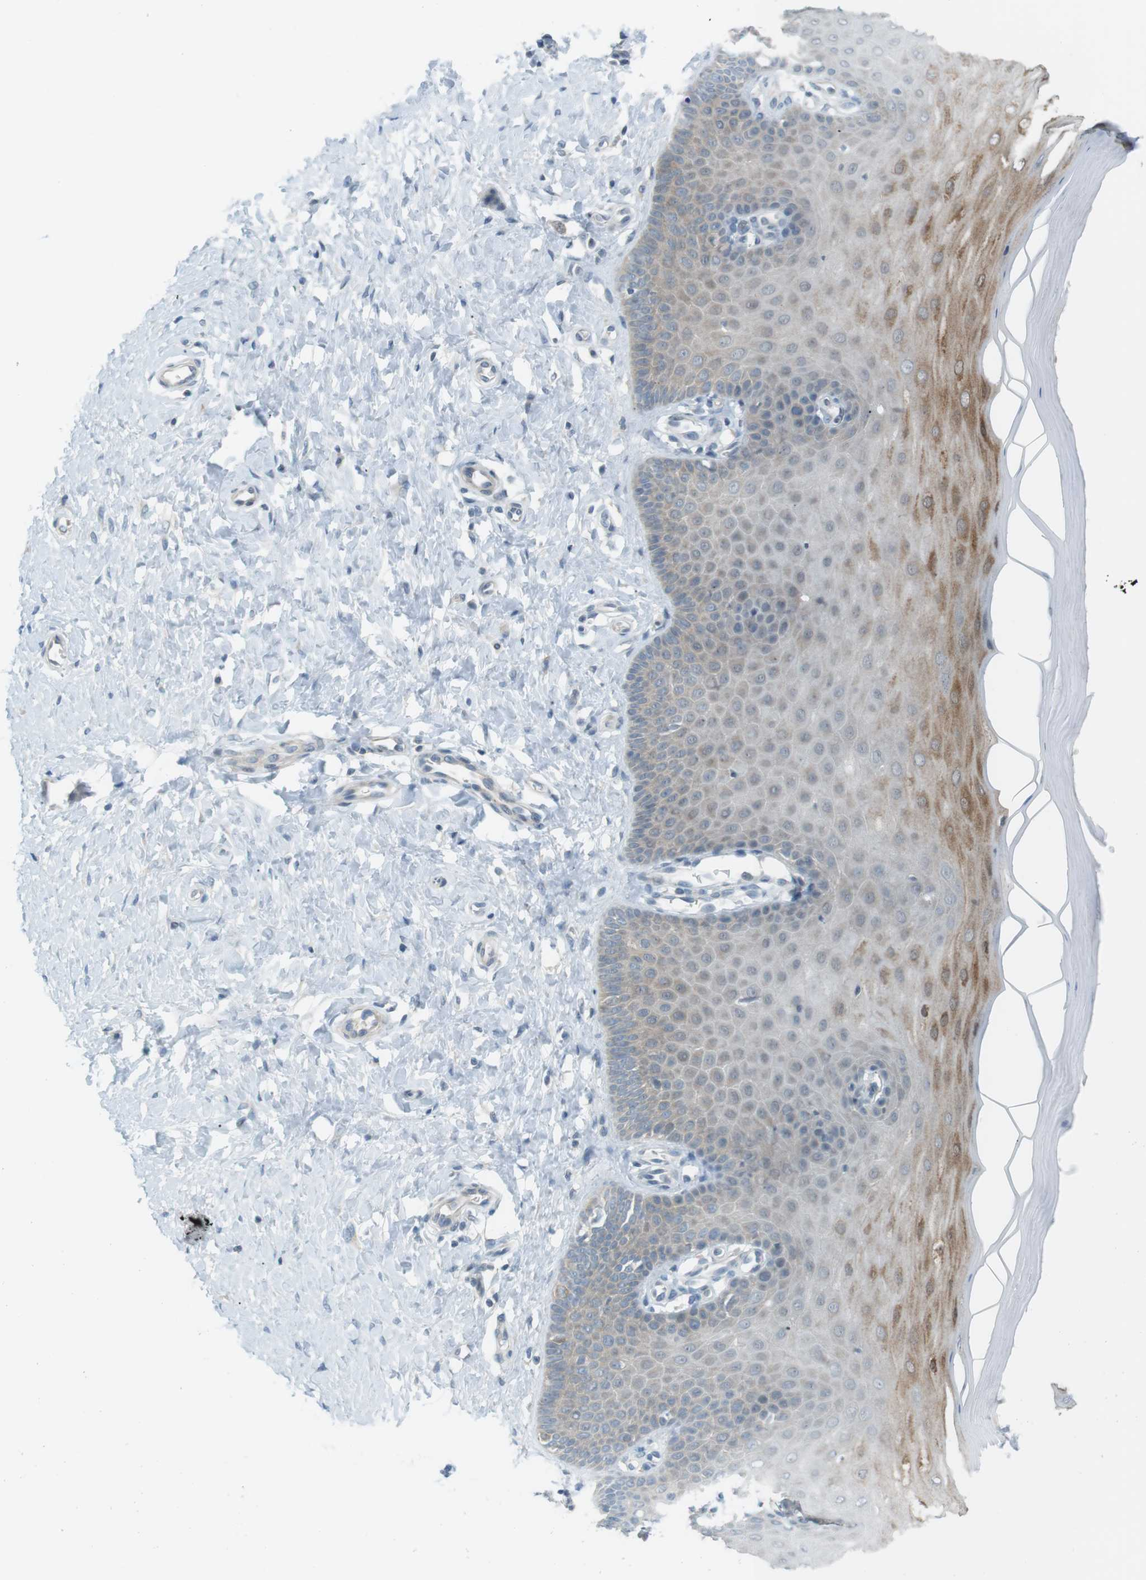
{"staining": {"intensity": "moderate", "quantity": "<25%", "location": "cytoplasmic/membranous"}, "tissue": "cervix", "cell_type": "Squamous epithelial cells", "image_type": "normal", "snomed": [{"axis": "morphology", "description": "Normal tissue, NOS"}, {"axis": "topography", "description": "Cervix"}], "caption": "DAB immunohistochemical staining of unremarkable human cervix reveals moderate cytoplasmic/membranous protein expression in approximately <25% of squamous epithelial cells.", "gene": "RTN3", "patient": {"sex": "female", "age": 55}}